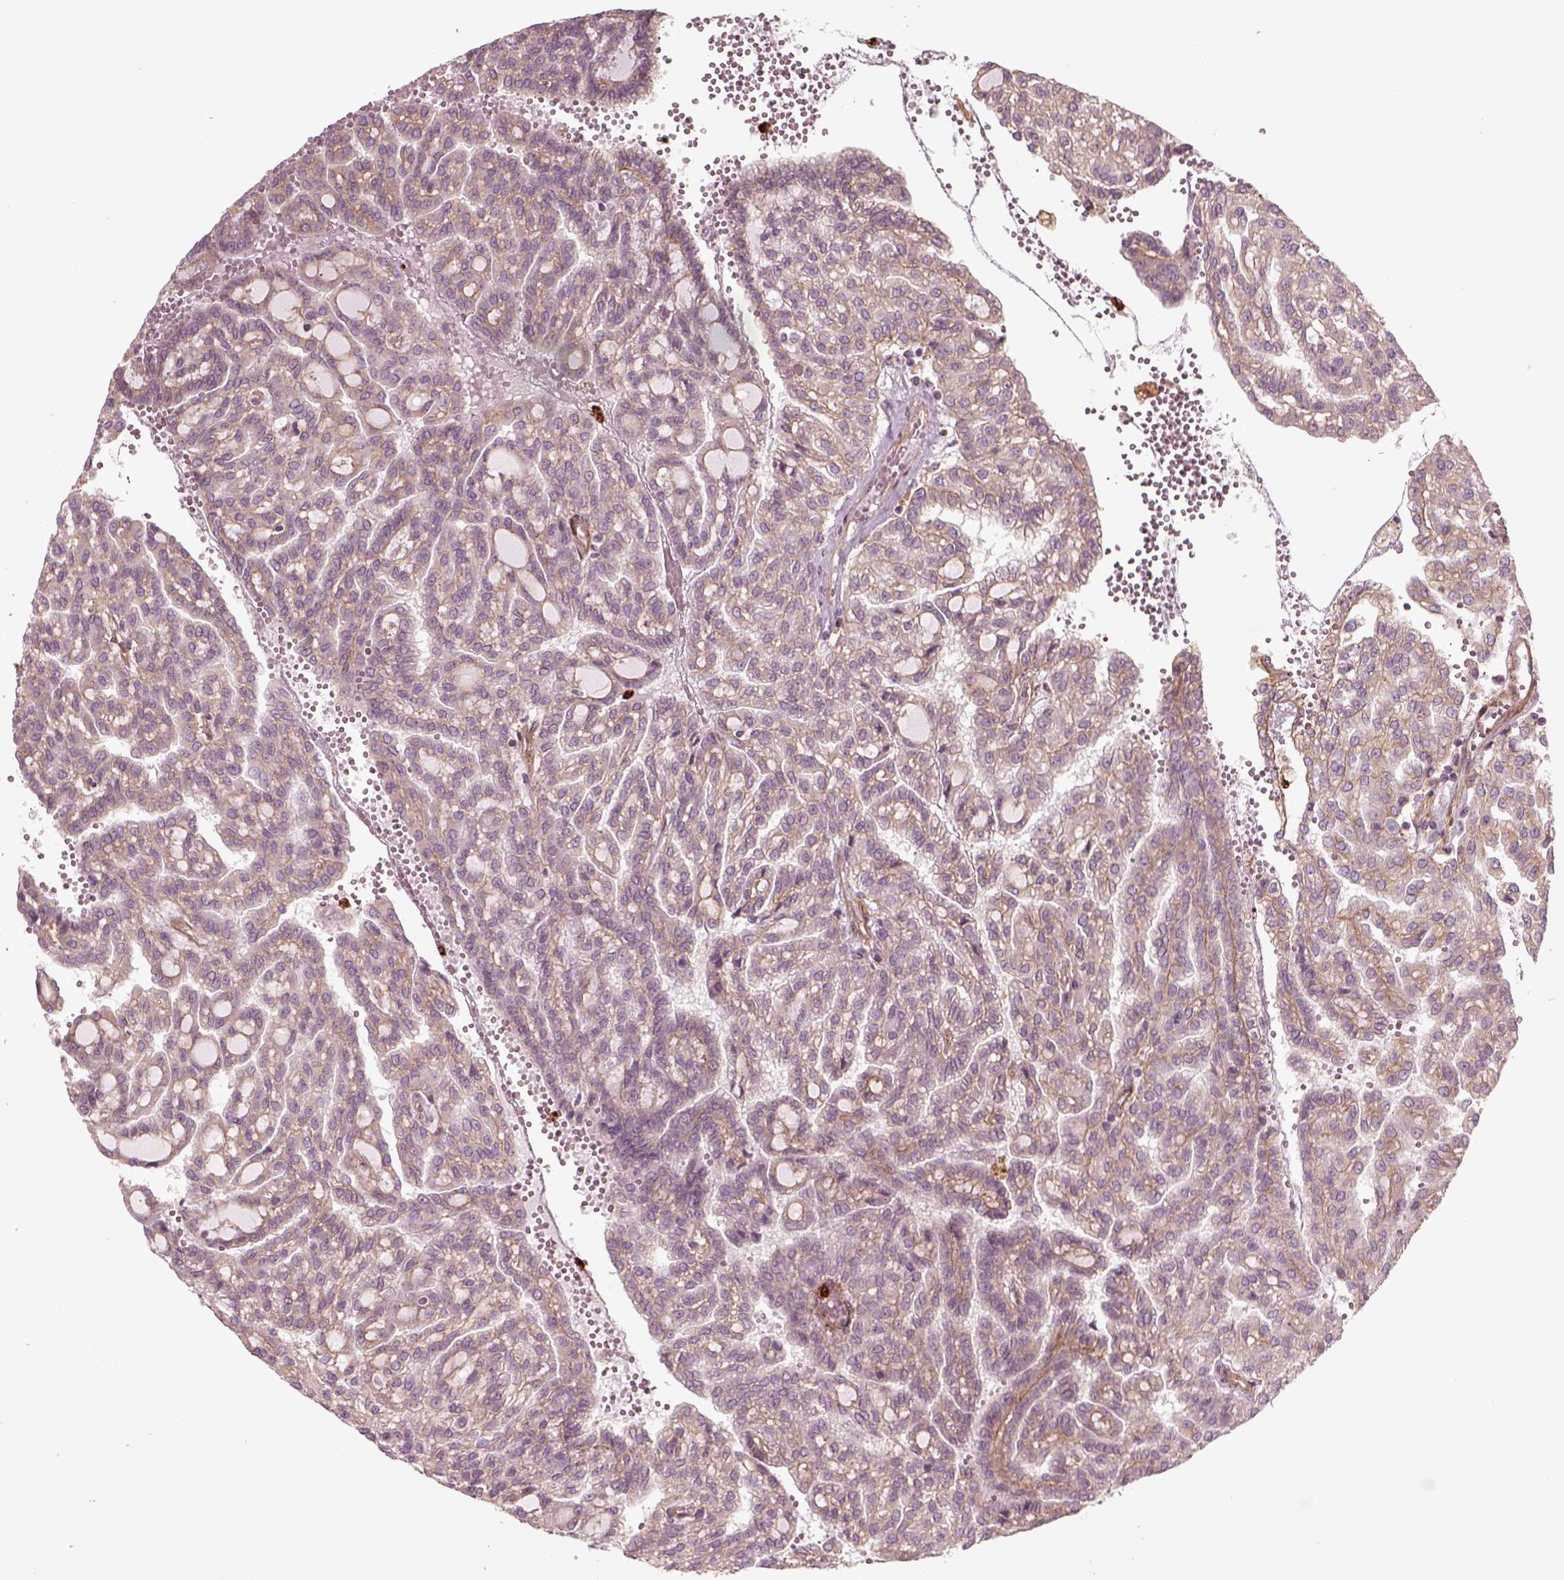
{"staining": {"intensity": "weak", "quantity": ">75%", "location": "cytoplasmic/membranous"}, "tissue": "renal cancer", "cell_type": "Tumor cells", "image_type": "cancer", "snomed": [{"axis": "morphology", "description": "Adenocarcinoma, NOS"}, {"axis": "topography", "description": "Kidney"}], "caption": "Adenocarcinoma (renal) stained for a protein (brown) reveals weak cytoplasmic/membranous positive staining in about >75% of tumor cells.", "gene": "NPTN", "patient": {"sex": "male", "age": 63}}